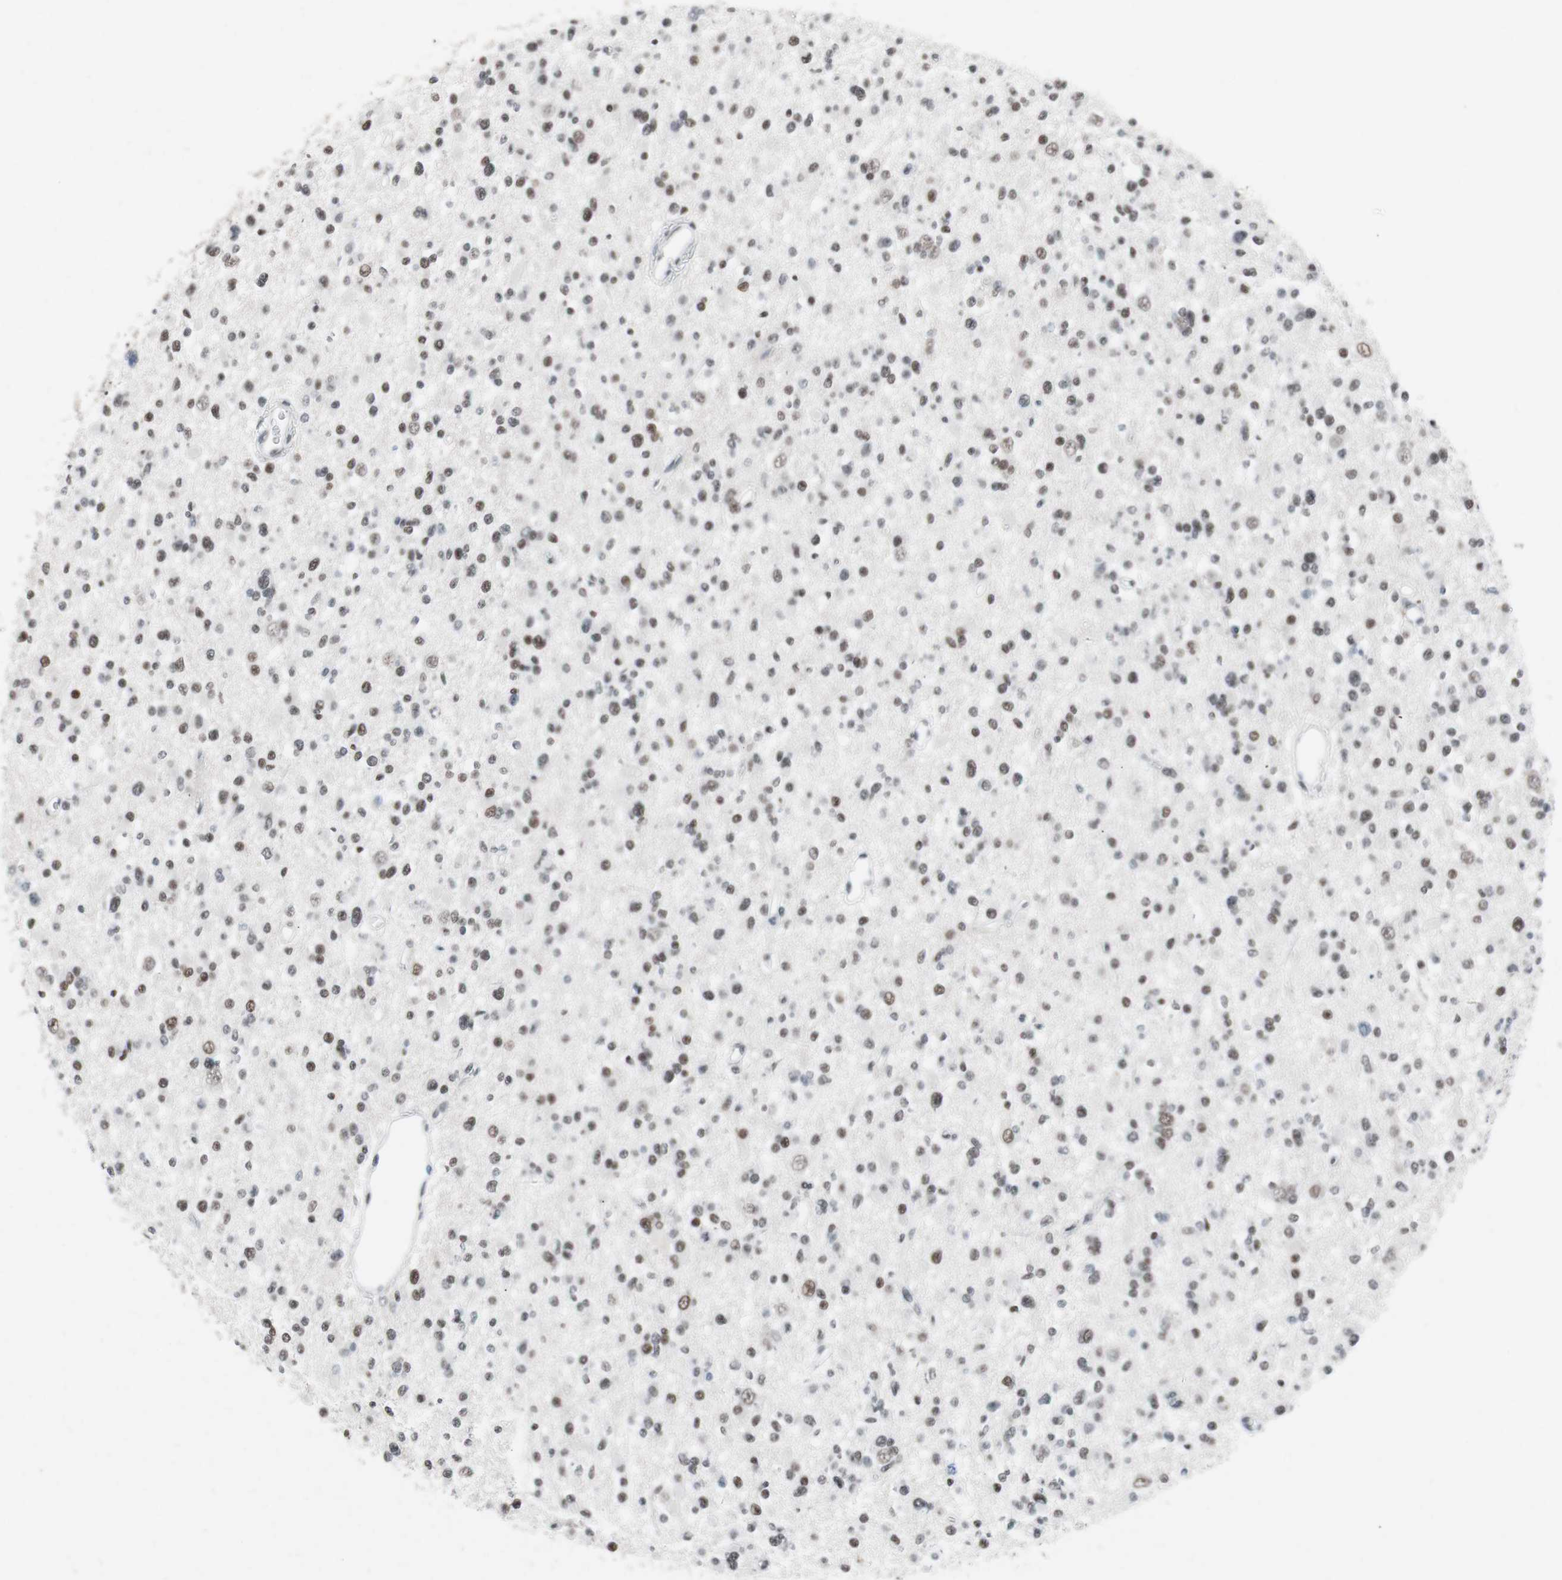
{"staining": {"intensity": "moderate", "quantity": "25%-75%", "location": "nuclear"}, "tissue": "glioma", "cell_type": "Tumor cells", "image_type": "cancer", "snomed": [{"axis": "morphology", "description": "Glioma, malignant, Low grade"}, {"axis": "topography", "description": "Brain"}], "caption": "IHC (DAB) staining of human glioma reveals moderate nuclear protein staining in about 25%-75% of tumor cells. (DAB (3,3'-diaminobenzidine) = brown stain, brightfield microscopy at high magnification).", "gene": "ARID1A", "patient": {"sex": "female", "age": 22}}